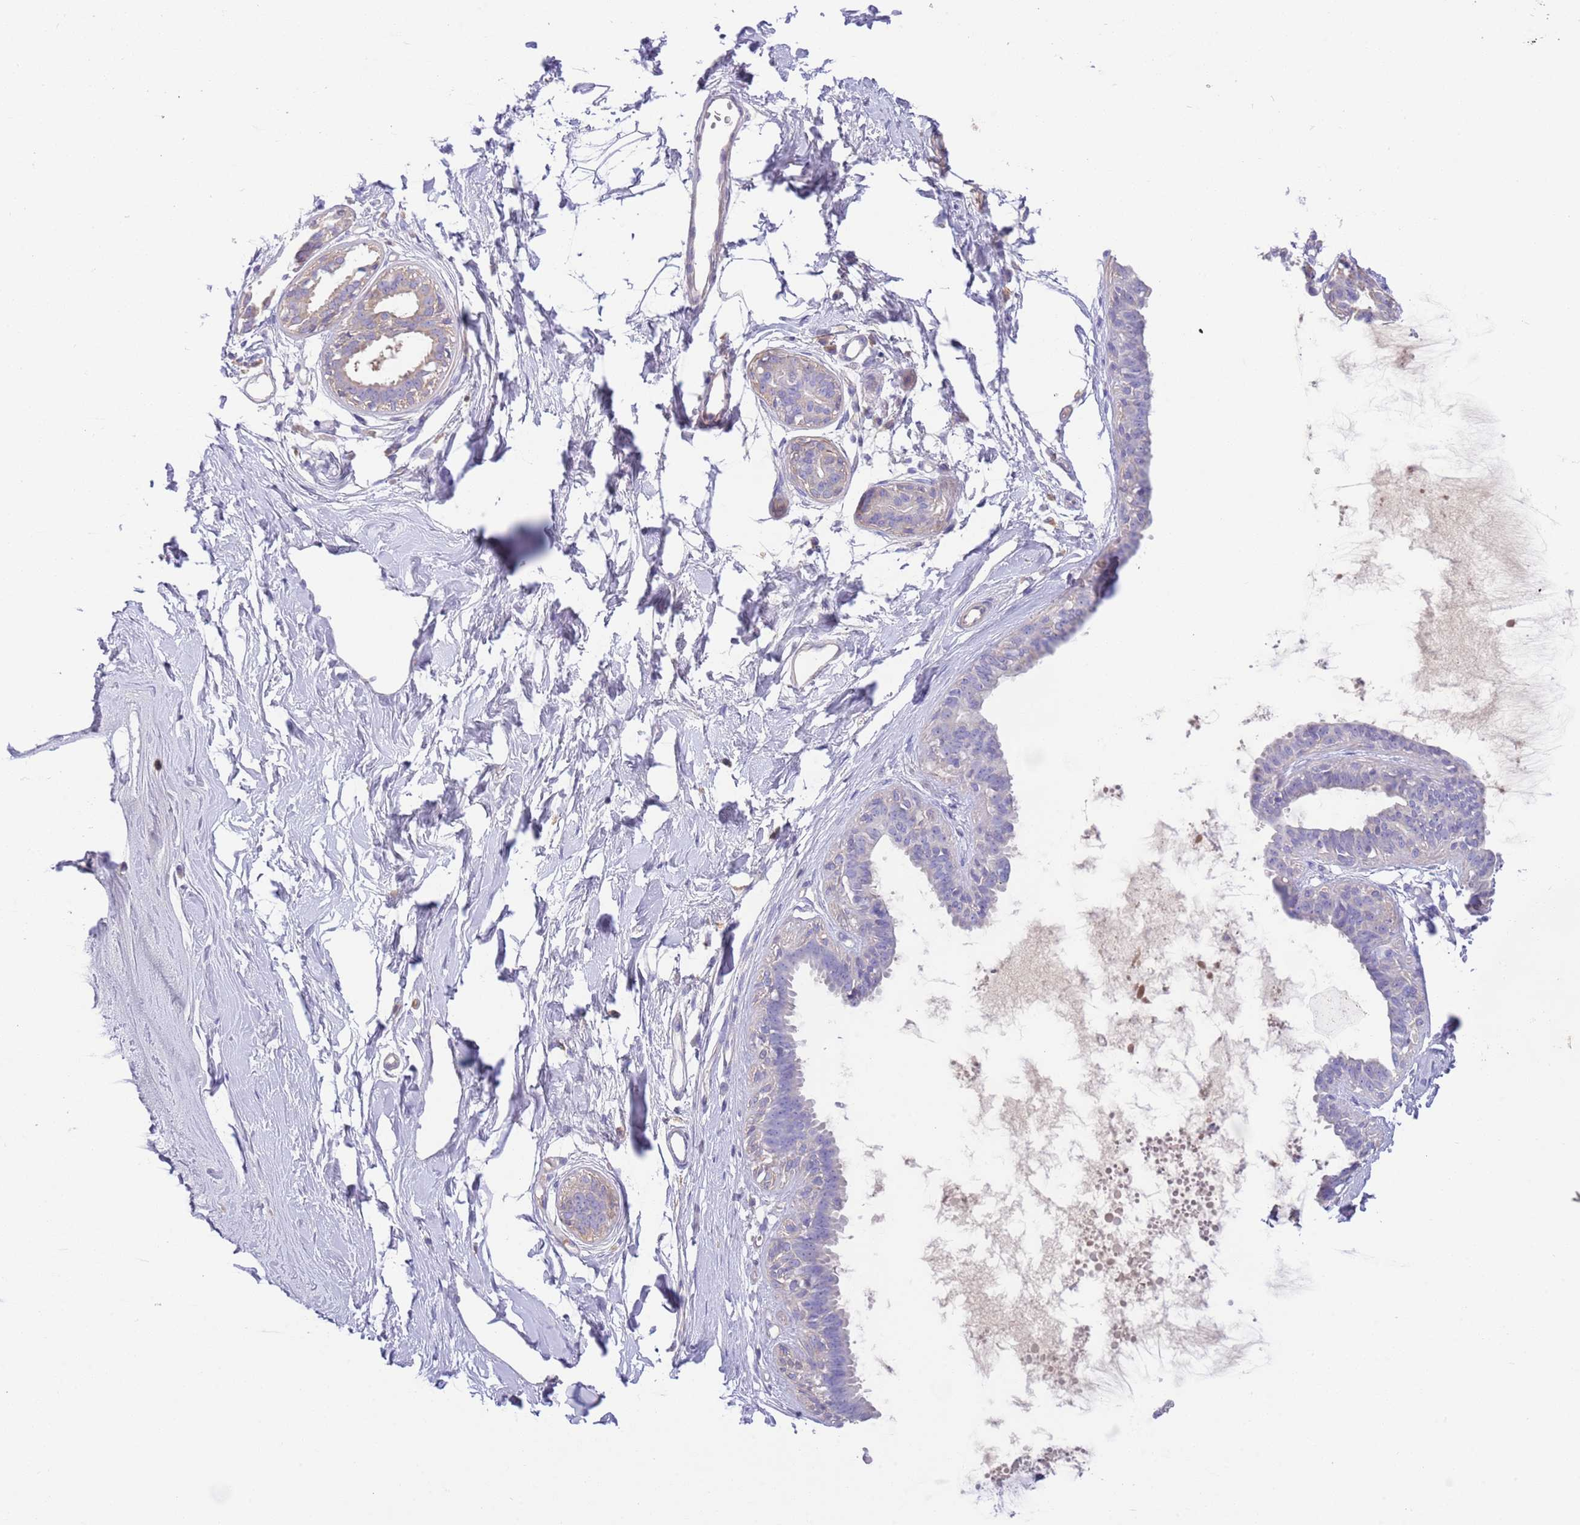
{"staining": {"intensity": "negative", "quantity": "none", "location": "none"}, "tissue": "breast", "cell_type": "Adipocytes", "image_type": "normal", "snomed": [{"axis": "morphology", "description": "Normal tissue, NOS"}, {"axis": "topography", "description": "Breast"}], "caption": "DAB immunohistochemical staining of benign human breast displays no significant expression in adipocytes. (DAB immunohistochemistry visualized using brightfield microscopy, high magnification).", "gene": "IGFL4", "patient": {"sex": "female", "age": 45}}